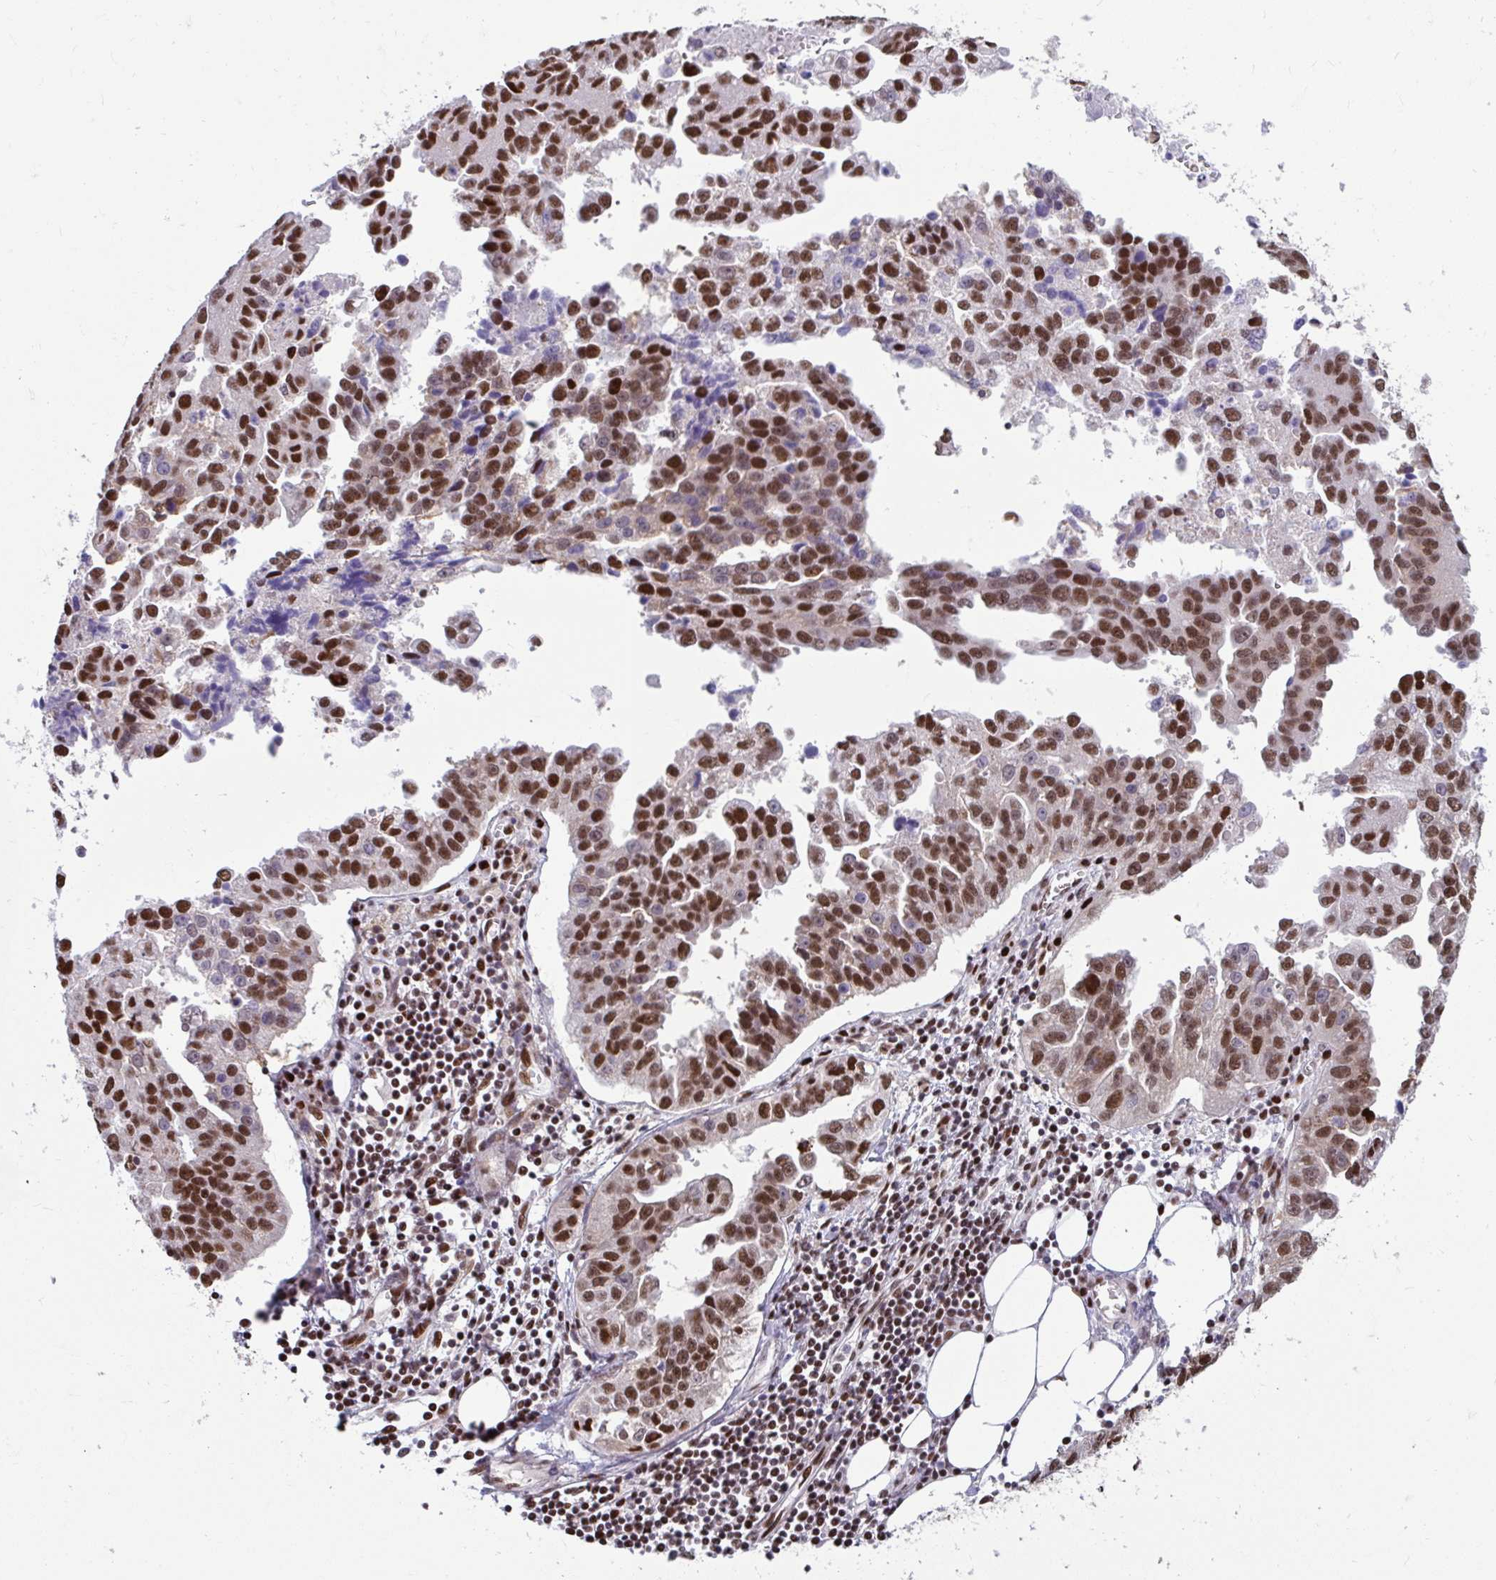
{"staining": {"intensity": "moderate", "quantity": ">75%", "location": "nuclear"}, "tissue": "ovarian cancer", "cell_type": "Tumor cells", "image_type": "cancer", "snomed": [{"axis": "morphology", "description": "Cystadenocarcinoma, serous, NOS"}, {"axis": "topography", "description": "Ovary"}], "caption": "Immunohistochemical staining of human ovarian cancer (serous cystadenocarcinoma) exhibits moderate nuclear protein expression in about >75% of tumor cells. (DAB IHC, brown staining for protein, blue staining for nuclei).", "gene": "SLC35C2", "patient": {"sex": "female", "age": 75}}